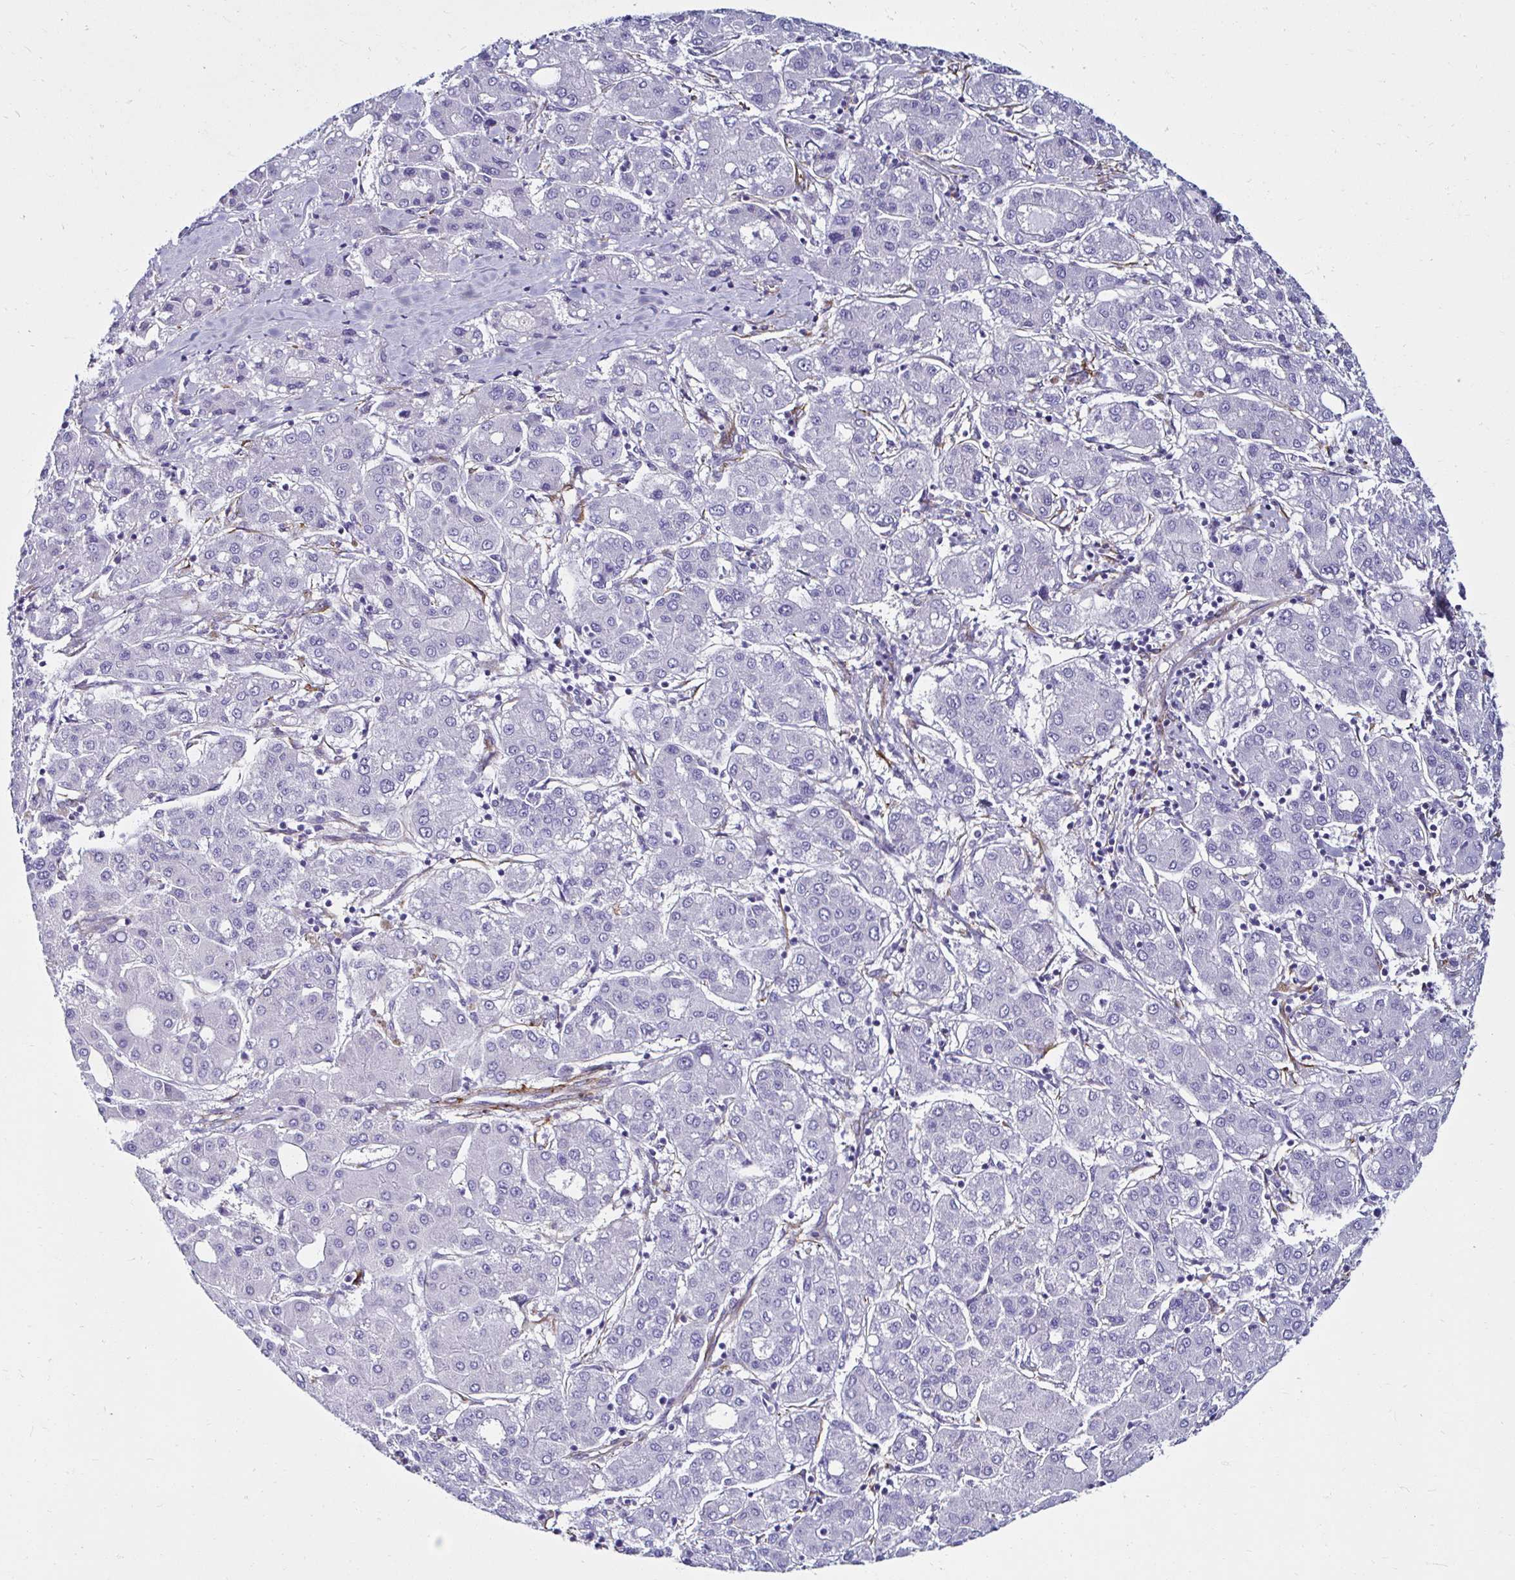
{"staining": {"intensity": "negative", "quantity": "none", "location": "none"}, "tissue": "renal cancer", "cell_type": "Tumor cells", "image_type": "cancer", "snomed": [{"axis": "morphology", "description": "Adenocarcinoma, NOS"}, {"axis": "topography", "description": "Kidney"}], "caption": "Micrograph shows no protein expression in tumor cells of renal cancer (adenocarcinoma) tissue.", "gene": "ANKRD62", "patient": {"sex": "male", "age": 63}}